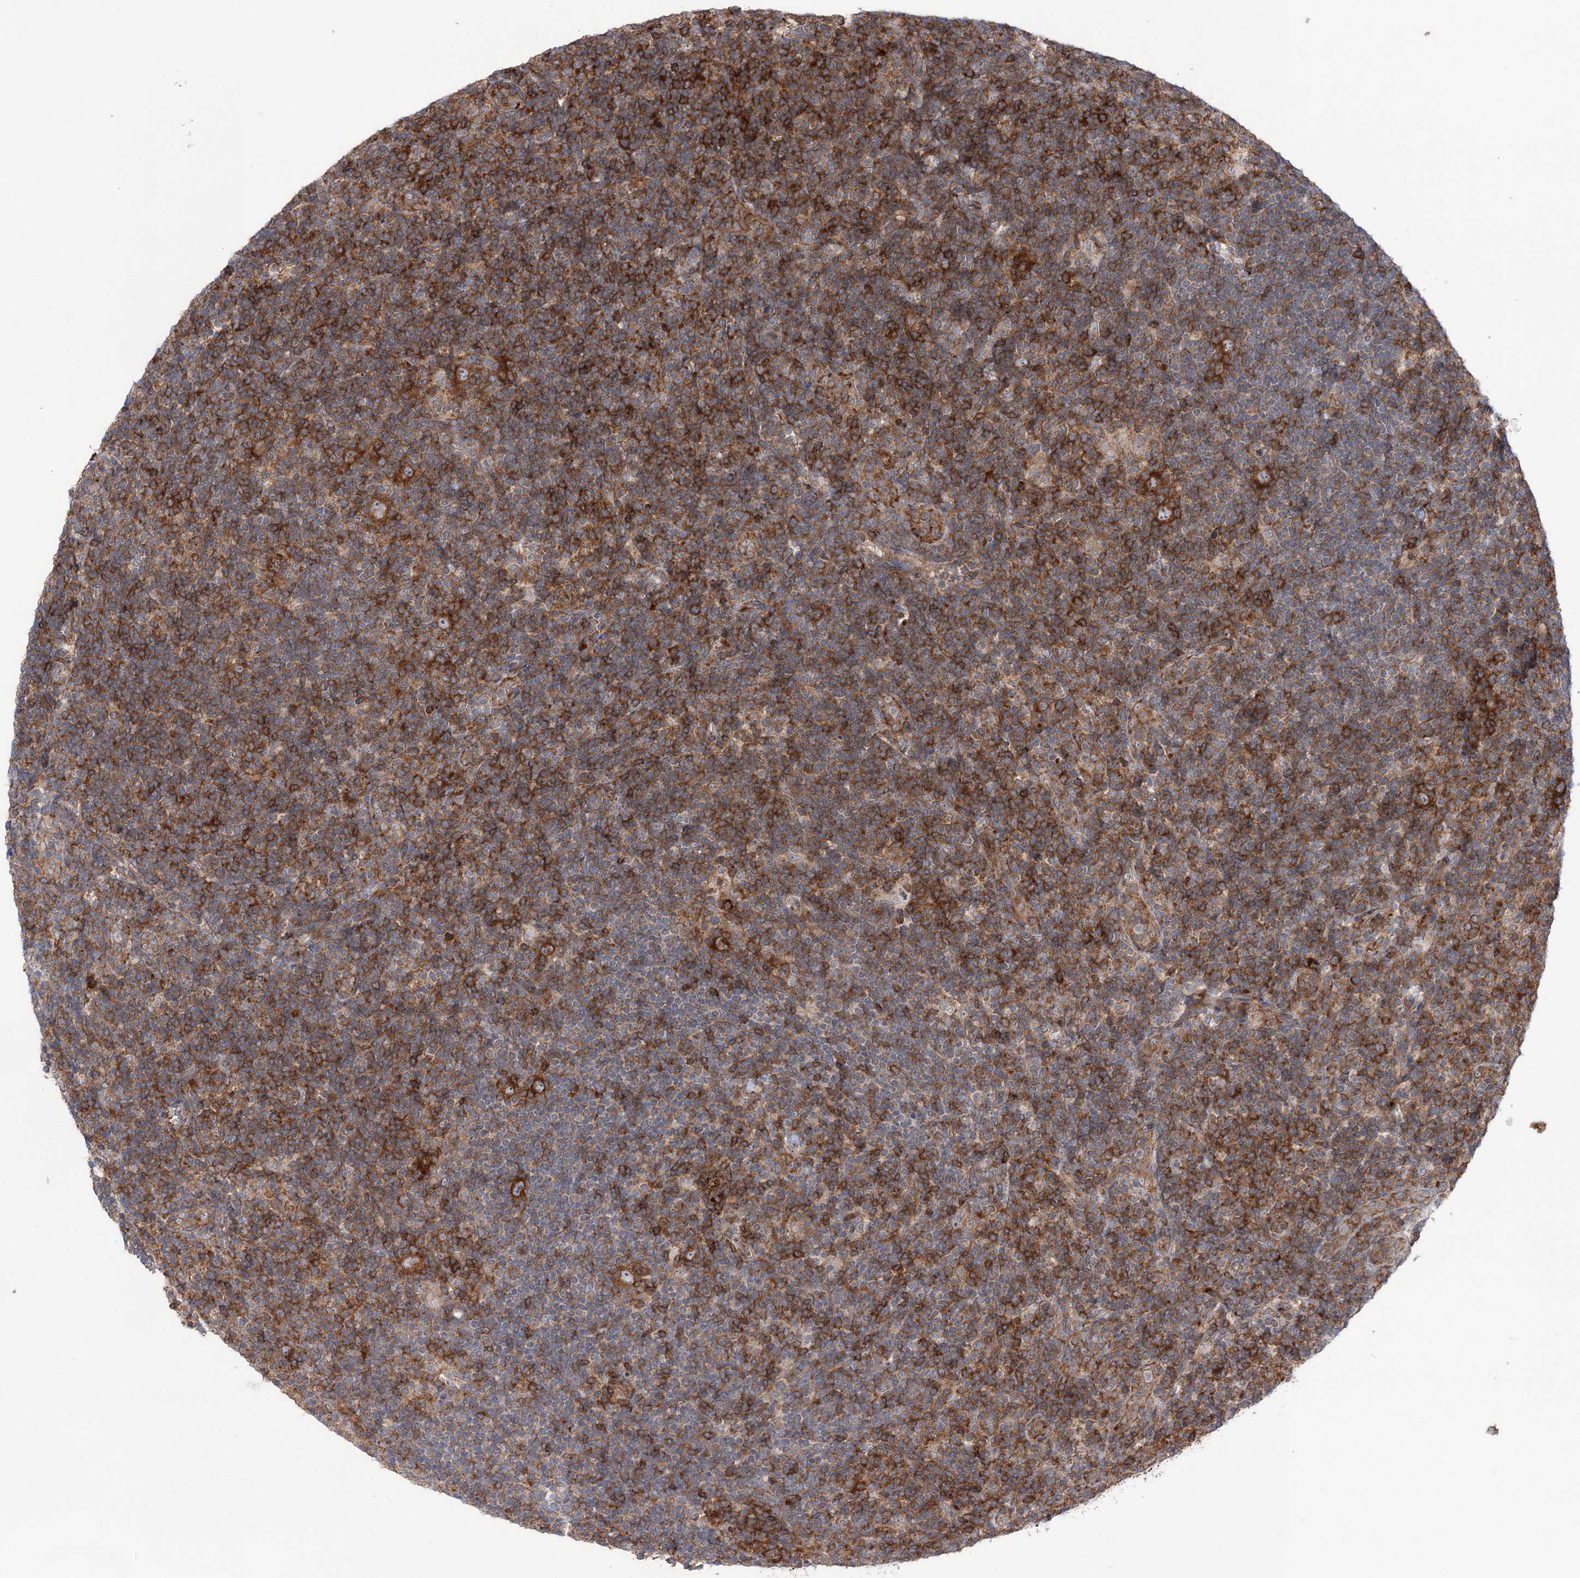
{"staining": {"intensity": "moderate", "quantity": ">75%", "location": "cytoplasmic/membranous"}, "tissue": "lymphoma", "cell_type": "Tumor cells", "image_type": "cancer", "snomed": [{"axis": "morphology", "description": "Hodgkin's disease, NOS"}, {"axis": "topography", "description": "Lymph node"}], "caption": "Human lymphoma stained with a brown dye exhibits moderate cytoplasmic/membranous positive positivity in about >75% of tumor cells.", "gene": "VWA2", "patient": {"sex": "female", "age": 57}}